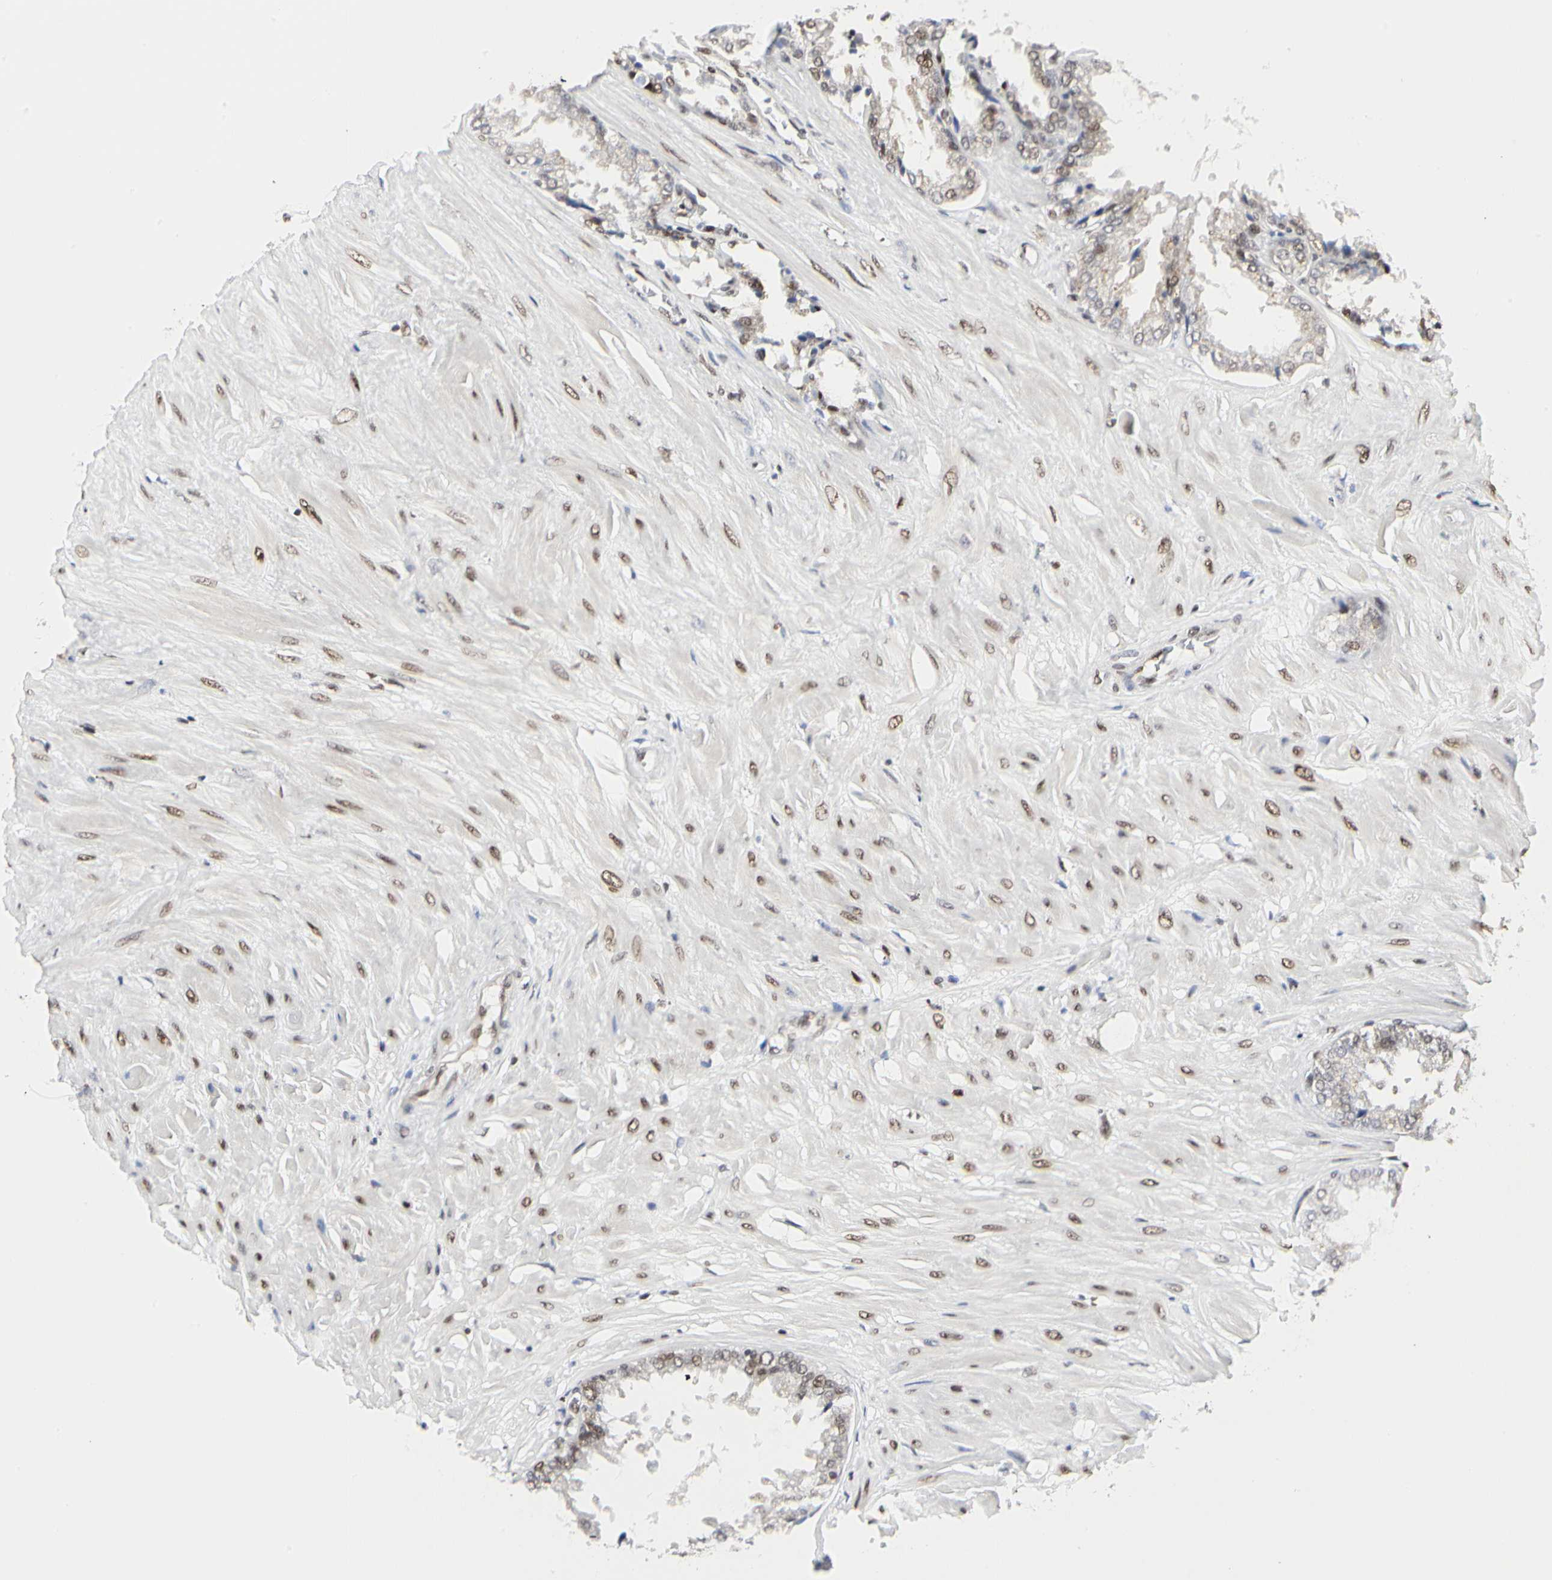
{"staining": {"intensity": "moderate", "quantity": "25%-75%", "location": "nuclear"}, "tissue": "seminal vesicle", "cell_type": "Glandular cells", "image_type": "normal", "snomed": [{"axis": "morphology", "description": "Normal tissue, NOS"}, {"axis": "topography", "description": "Seminal veicle"}], "caption": "This is a histology image of IHC staining of unremarkable seminal vesicle, which shows moderate expression in the nuclear of glandular cells.", "gene": "PRMT3", "patient": {"sex": "male", "age": 46}}